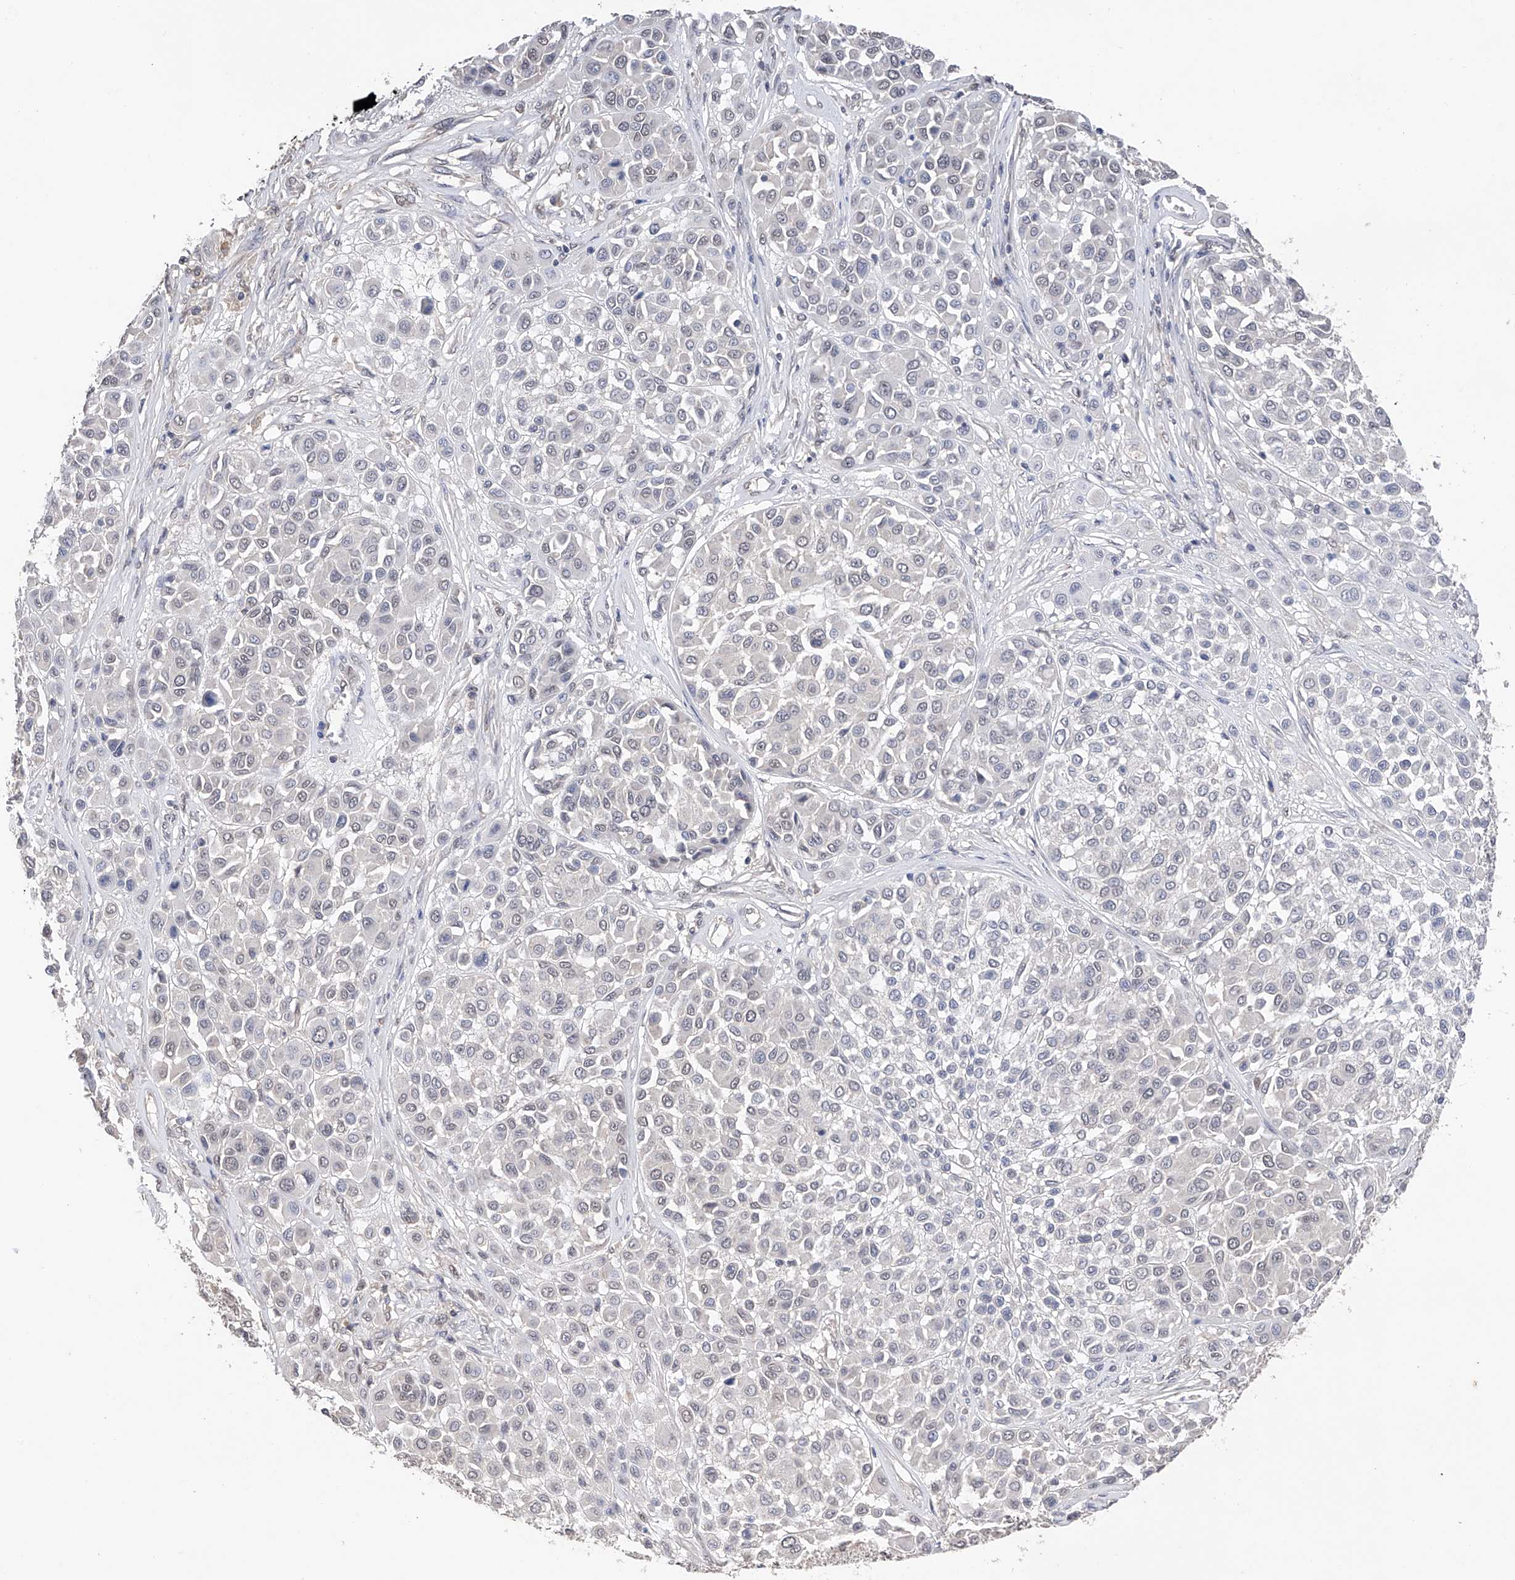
{"staining": {"intensity": "negative", "quantity": "none", "location": "none"}, "tissue": "melanoma", "cell_type": "Tumor cells", "image_type": "cancer", "snomed": [{"axis": "morphology", "description": "Malignant melanoma, Metastatic site"}, {"axis": "topography", "description": "Soft tissue"}], "caption": "Melanoma stained for a protein using IHC shows no positivity tumor cells.", "gene": "DMAP1", "patient": {"sex": "male", "age": 41}}